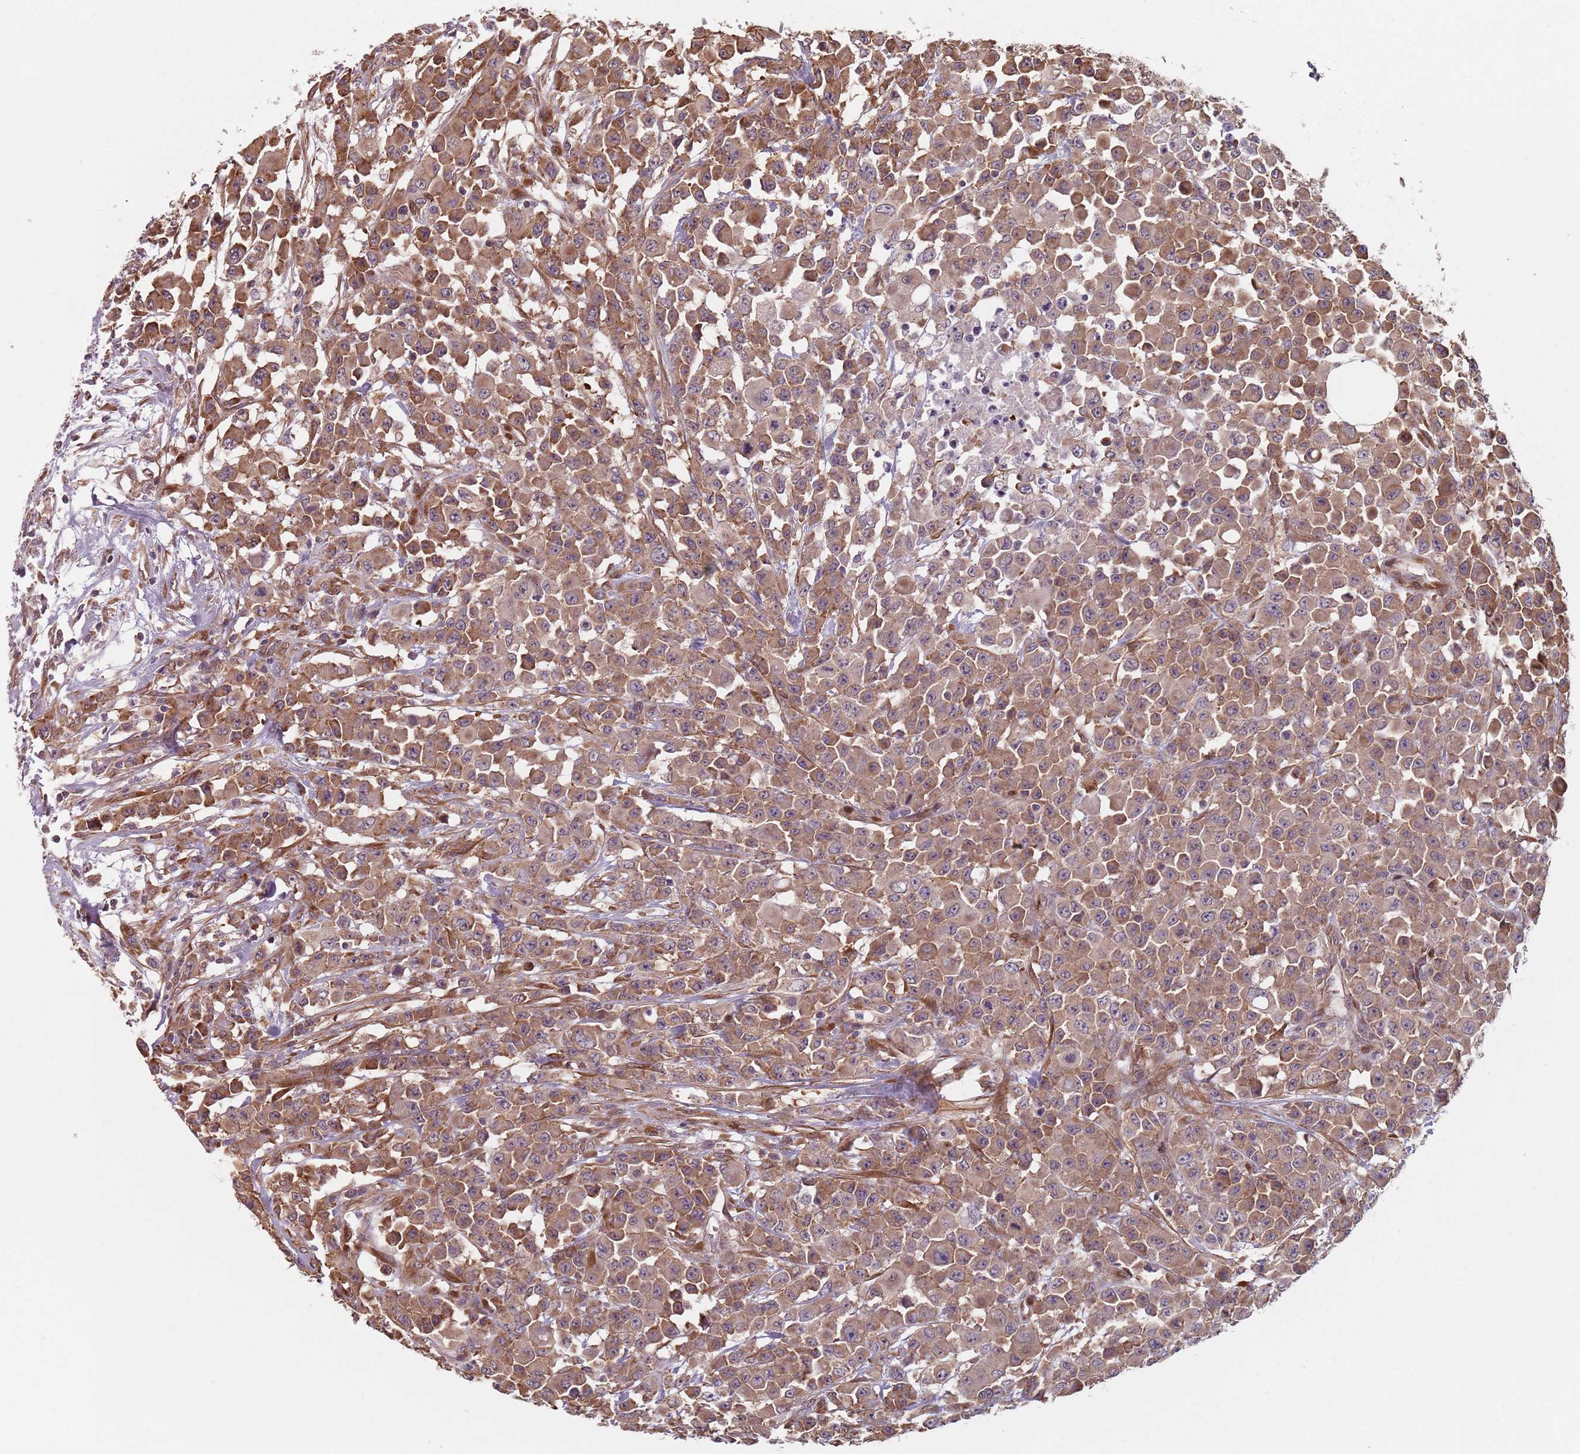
{"staining": {"intensity": "moderate", "quantity": ">75%", "location": "cytoplasmic/membranous"}, "tissue": "colorectal cancer", "cell_type": "Tumor cells", "image_type": "cancer", "snomed": [{"axis": "morphology", "description": "Adenocarcinoma, NOS"}, {"axis": "topography", "description": "Colon"}], "caption": "Moderate cytoplasmic/membranous positivity is identified in about >75% of tumor cells in colorectal cancer (adenocarcinoma).", "gene": "NOTCH3", "patient": {"sex": "male", "age": 51}}